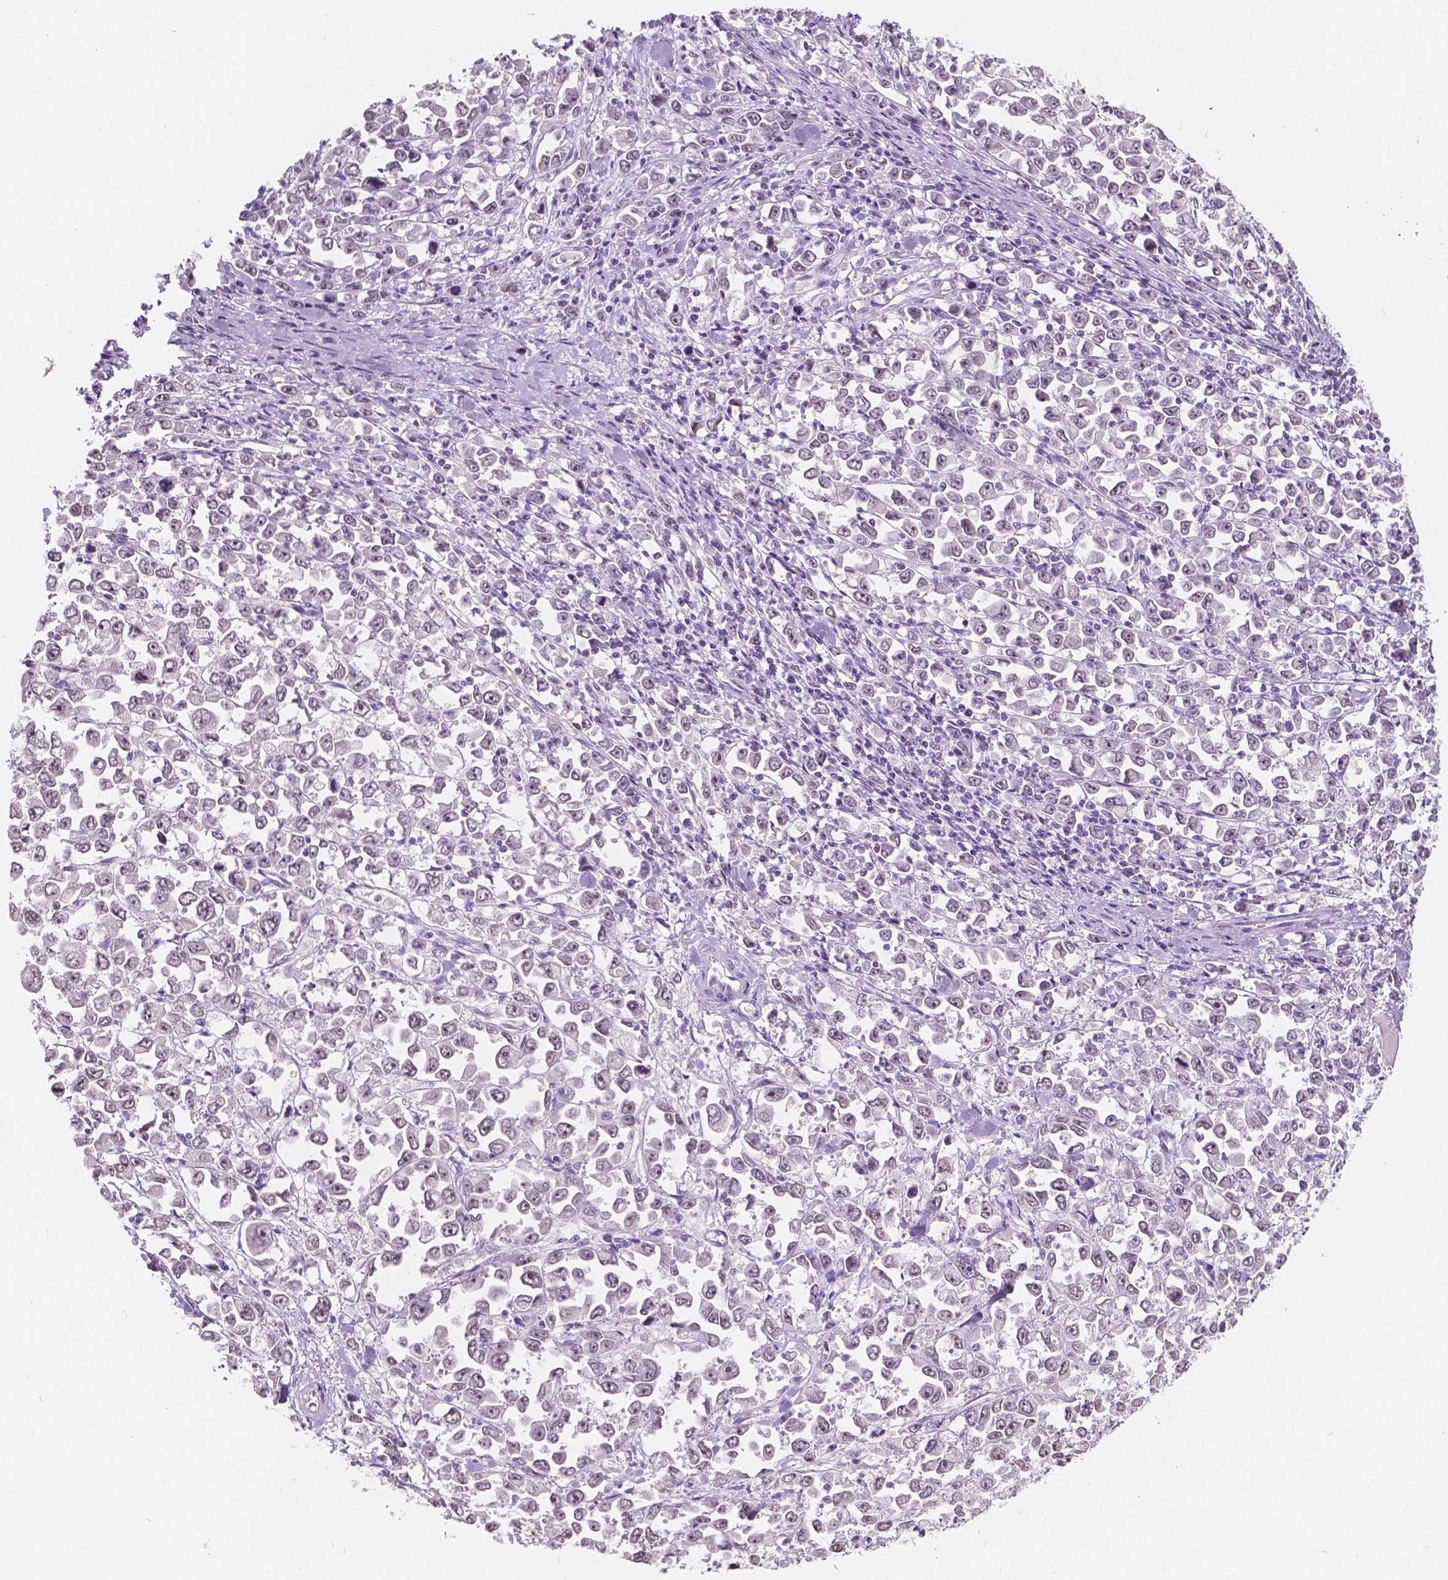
{"staining": {"intensity": "weak", "quantity": "<25%", "location": "nuclear"}, "tissue": "stomach cancer", "cell_type": "Tumor cells", "image_type": "cancer", "snomed": [{"axis": "morphology", "description": "Adenocarcinoma, NOS"}, {"axis": "topography", "description": "Stomach, upper"}], "caption": "Tumor cells show no significant protein staining in stomach adenocarcinoma.", "gene": "NOLC1", "patient": {"sex": "male", "age": 70}}